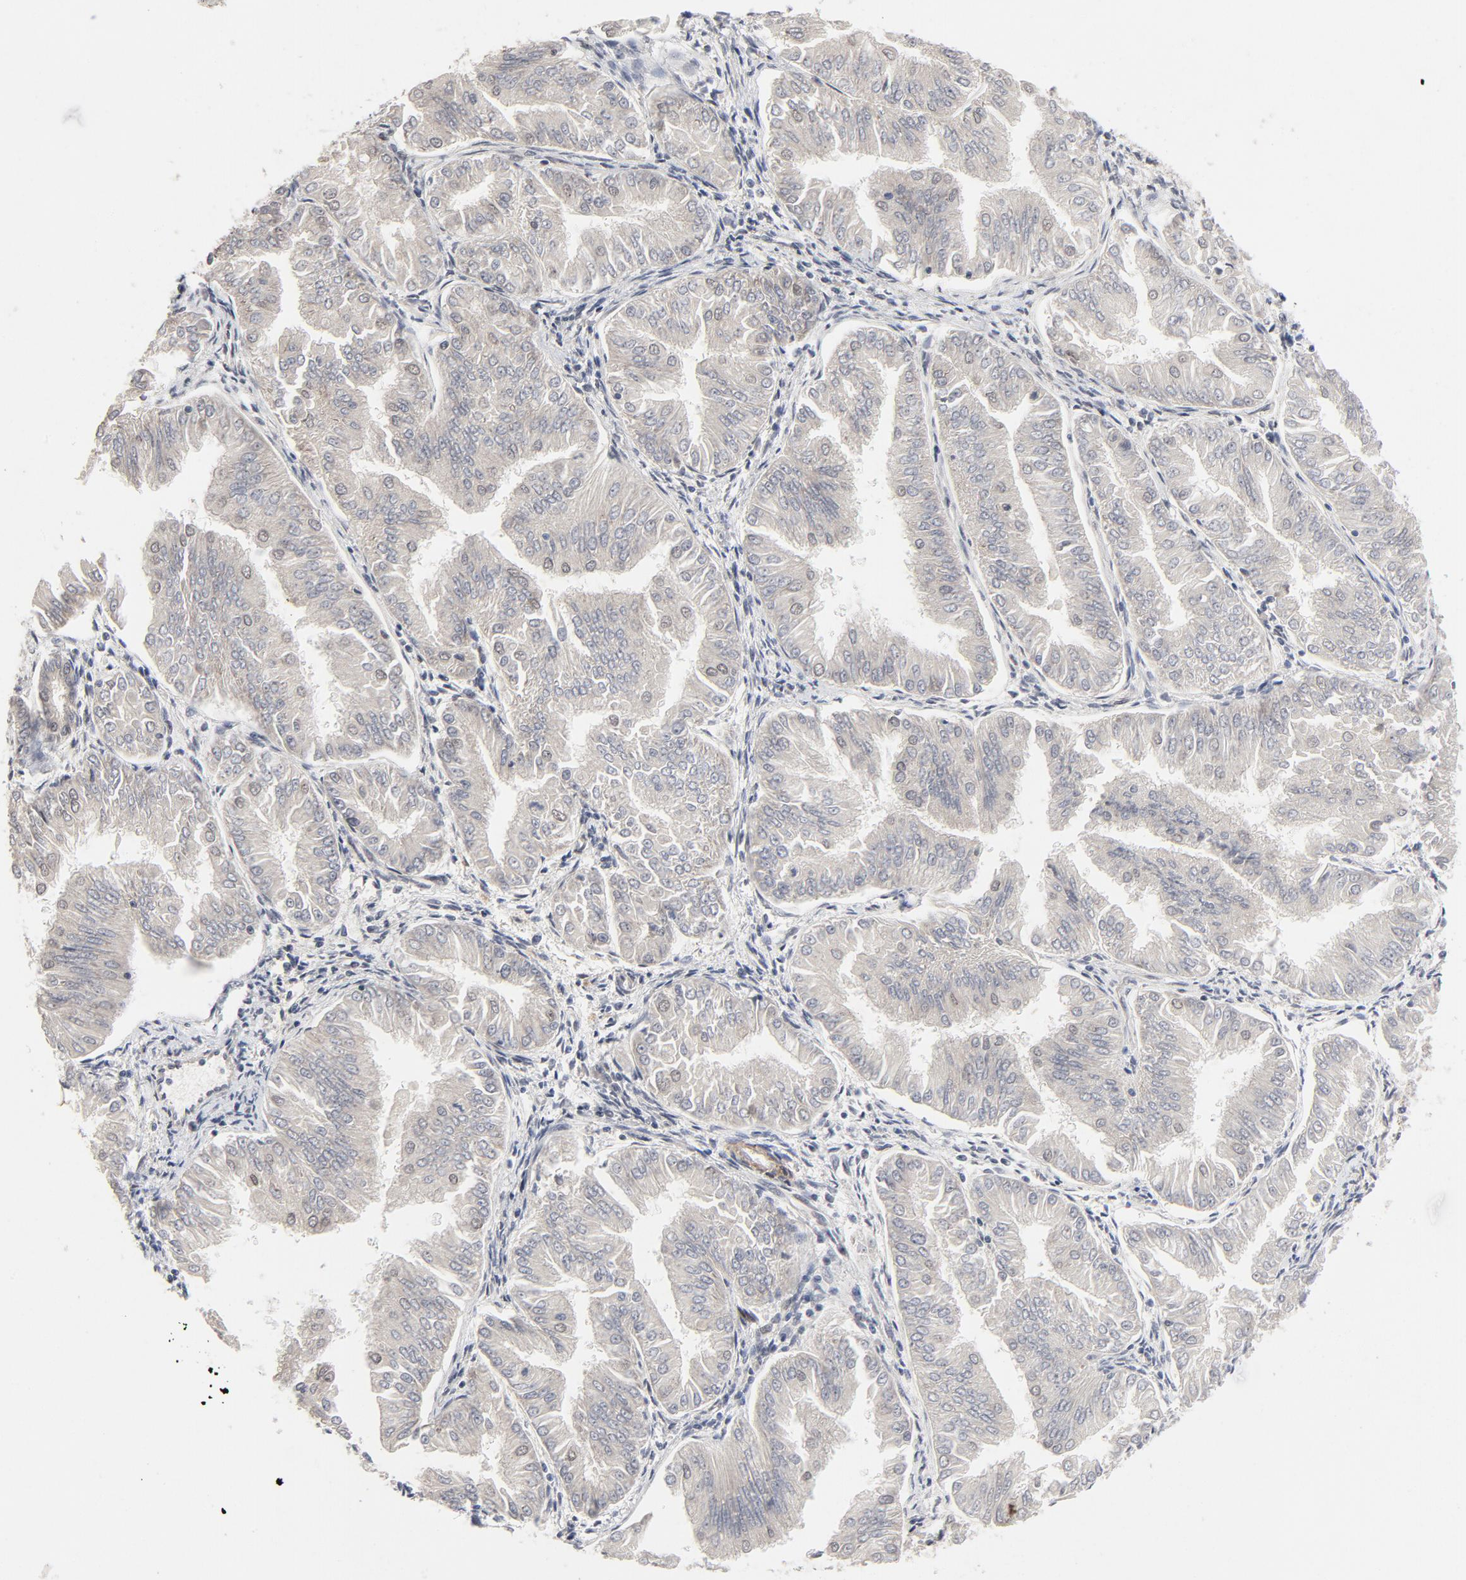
{"staining": {"intensity": "negative", "quantity": "none", "location": "none"}, "tissue": "endometrial cancer", "cell_type": "Tumor cells", "image_type": "cancer", "snomed": [{"axis": "morphology", "description": "Adenocarcinoma, NOS"}, {"axis": "topography", "description": "Endometrium"}], "caption": "Adenocarcinoma (endometrial) was stained to show a protein in brown. There is no significant staining in tumor cells.", "gene": "ZKSCAN8", "patient": {"sex": "female", "age": 53}}